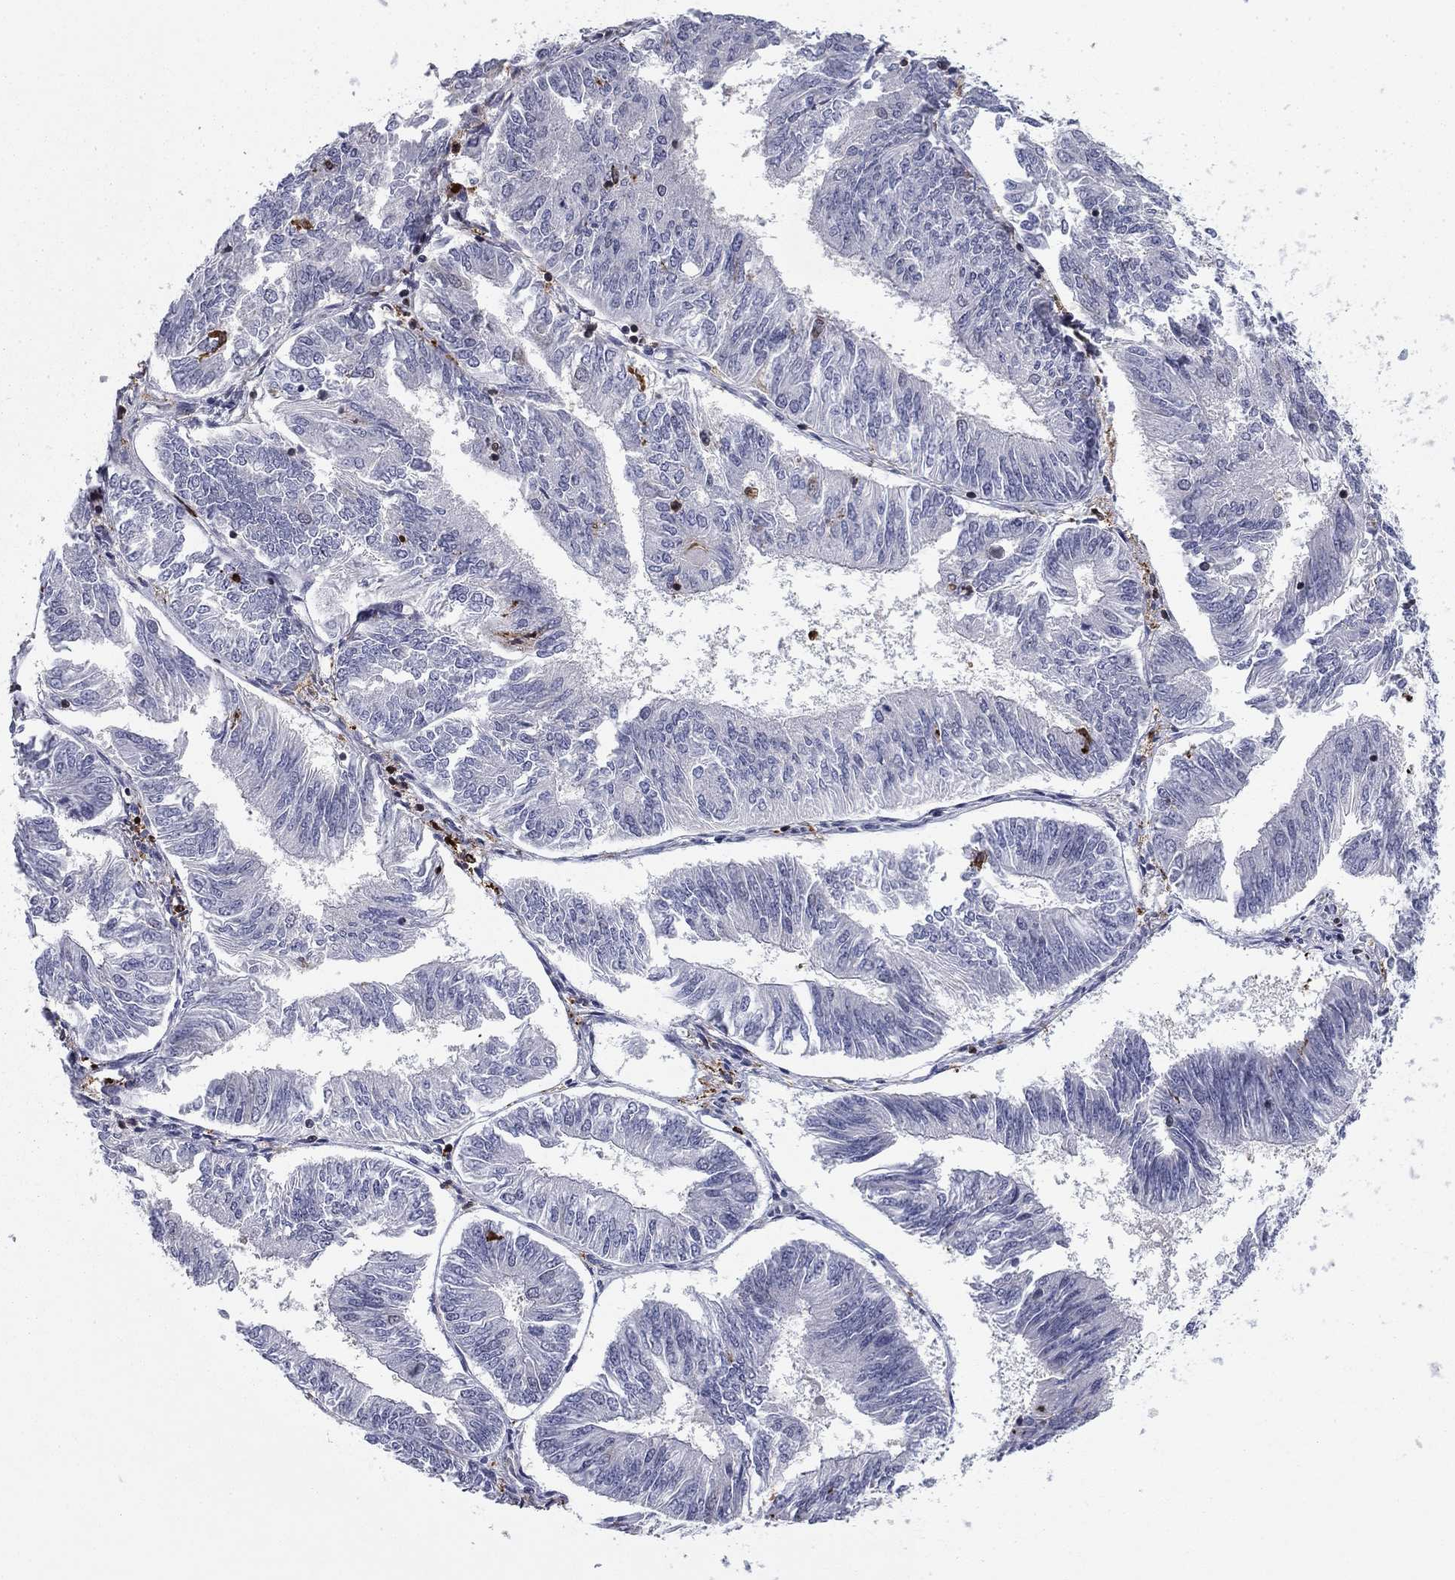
{"staining": {"intensity": "negative", "quantity": "none", "location": "none"}, "tissue": "endometrial cancer", "cell_type": "Tumor cells", "image_type": "cancer", "snomed": [{"axis": "morphology", "description": "Adenocarcinoma, NOS"}, {"axis": "topography", "description": "Endometrium"}], "caption": "A high-resolution histopathology image shows immunohistochemistry staining of endometrial cancer (adenocarcinoma), which shows no significant expression in tumor cells.", "gene": "PLCB2", "patient": {"sex": "female", "age": 58}}